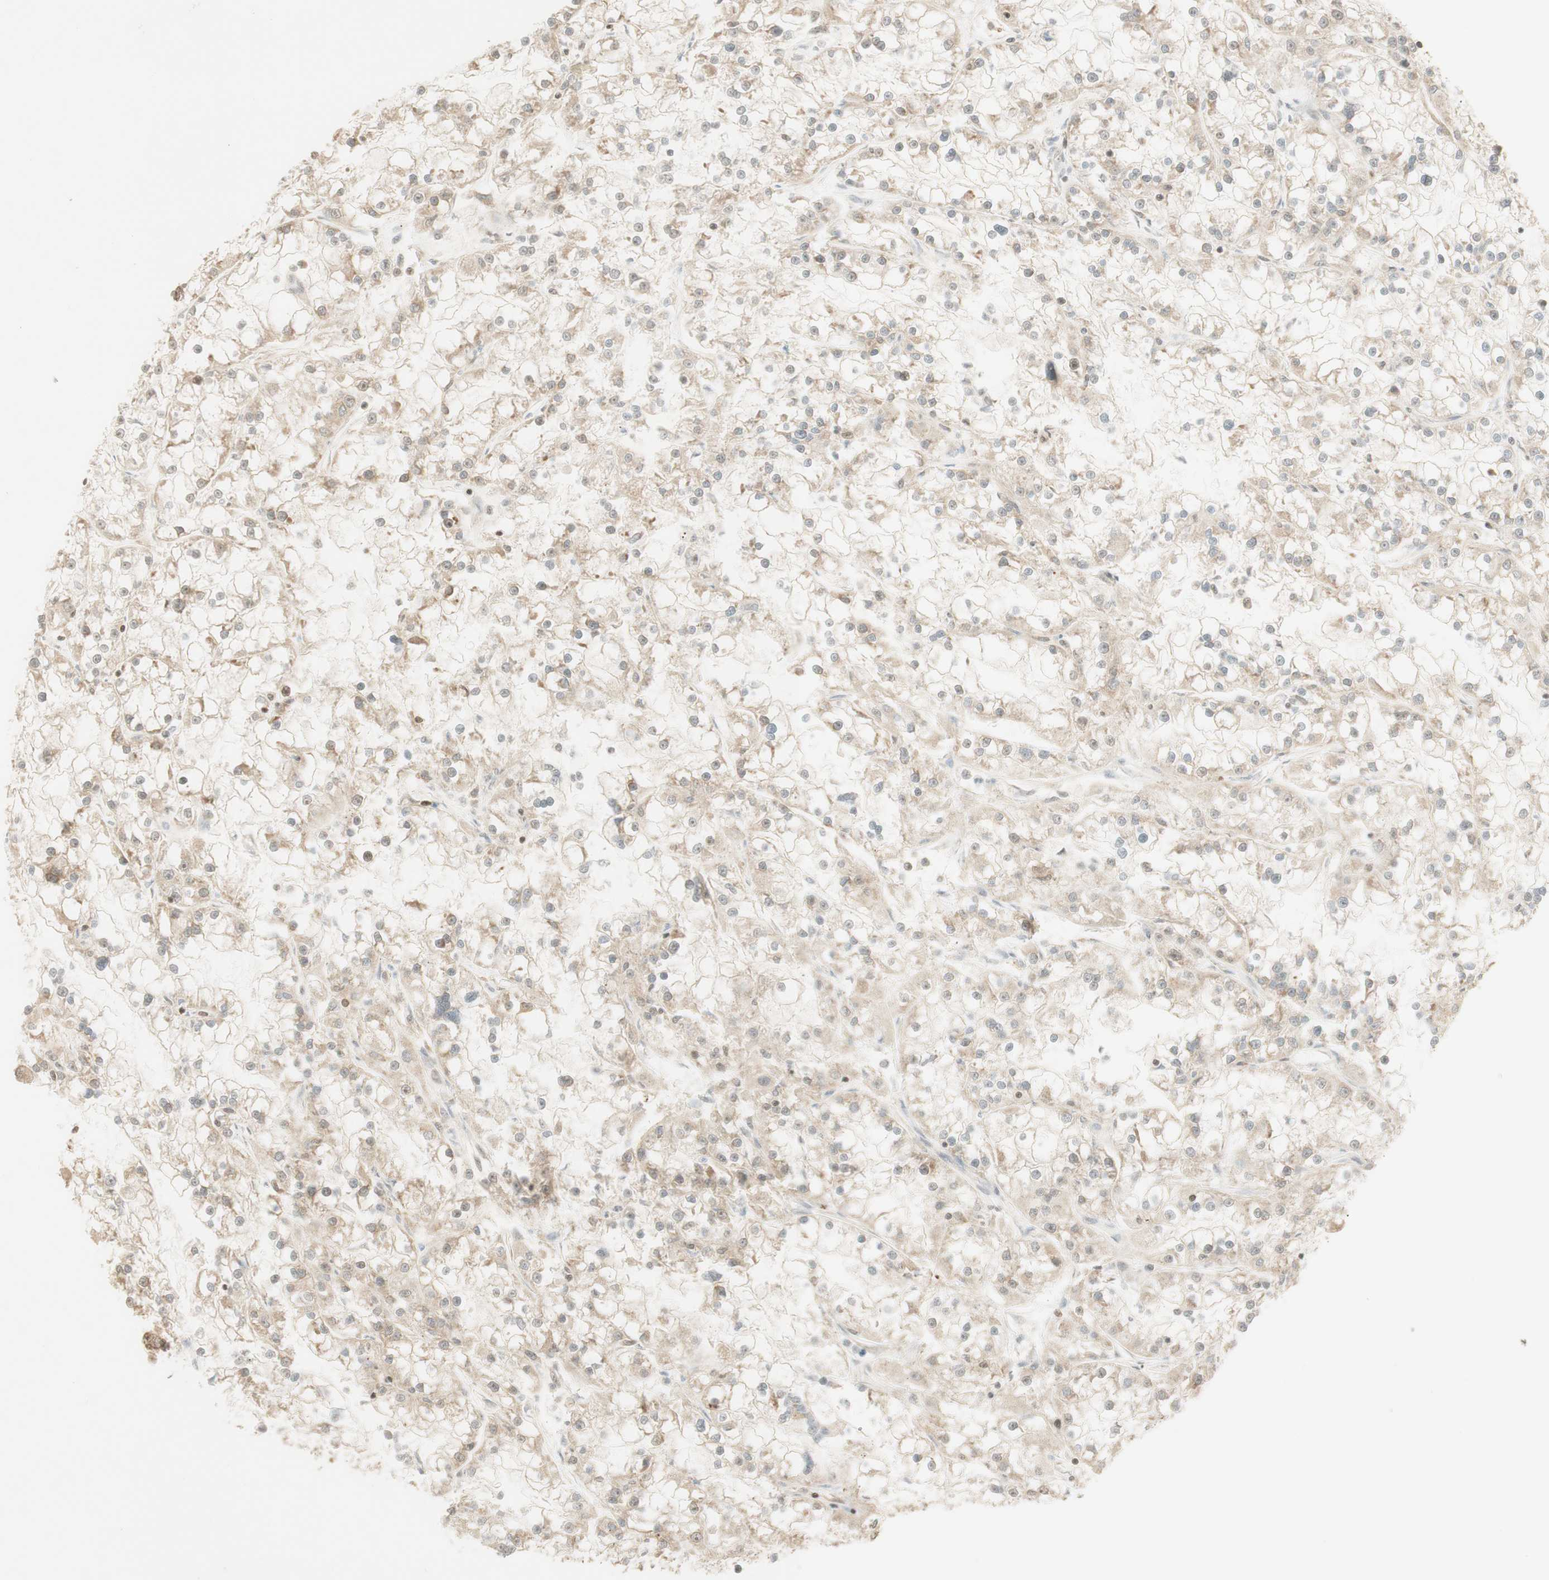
{"staining": {"intensity": "weak", "quantity": "25%-75%", "location": "cytoplasmic/membranous"}, "tissue": "renal cancer", "cell_type": "Tumor cells", "image_type": "cancer", "snomed": [{"axis": "morphology", "description": "Adenocarcinoma, NOS"}, {"axis": "topography", "description": "Kidney"}], "caption": "This histopathology image reveals IHC staining of renal adenocarcinoma, with low weak cytoplasmic/membranous expression in approximately 25%-75% of tumor cells.", "gene": "SPINT2", "patient": {"sex": "female", "age": 52}}